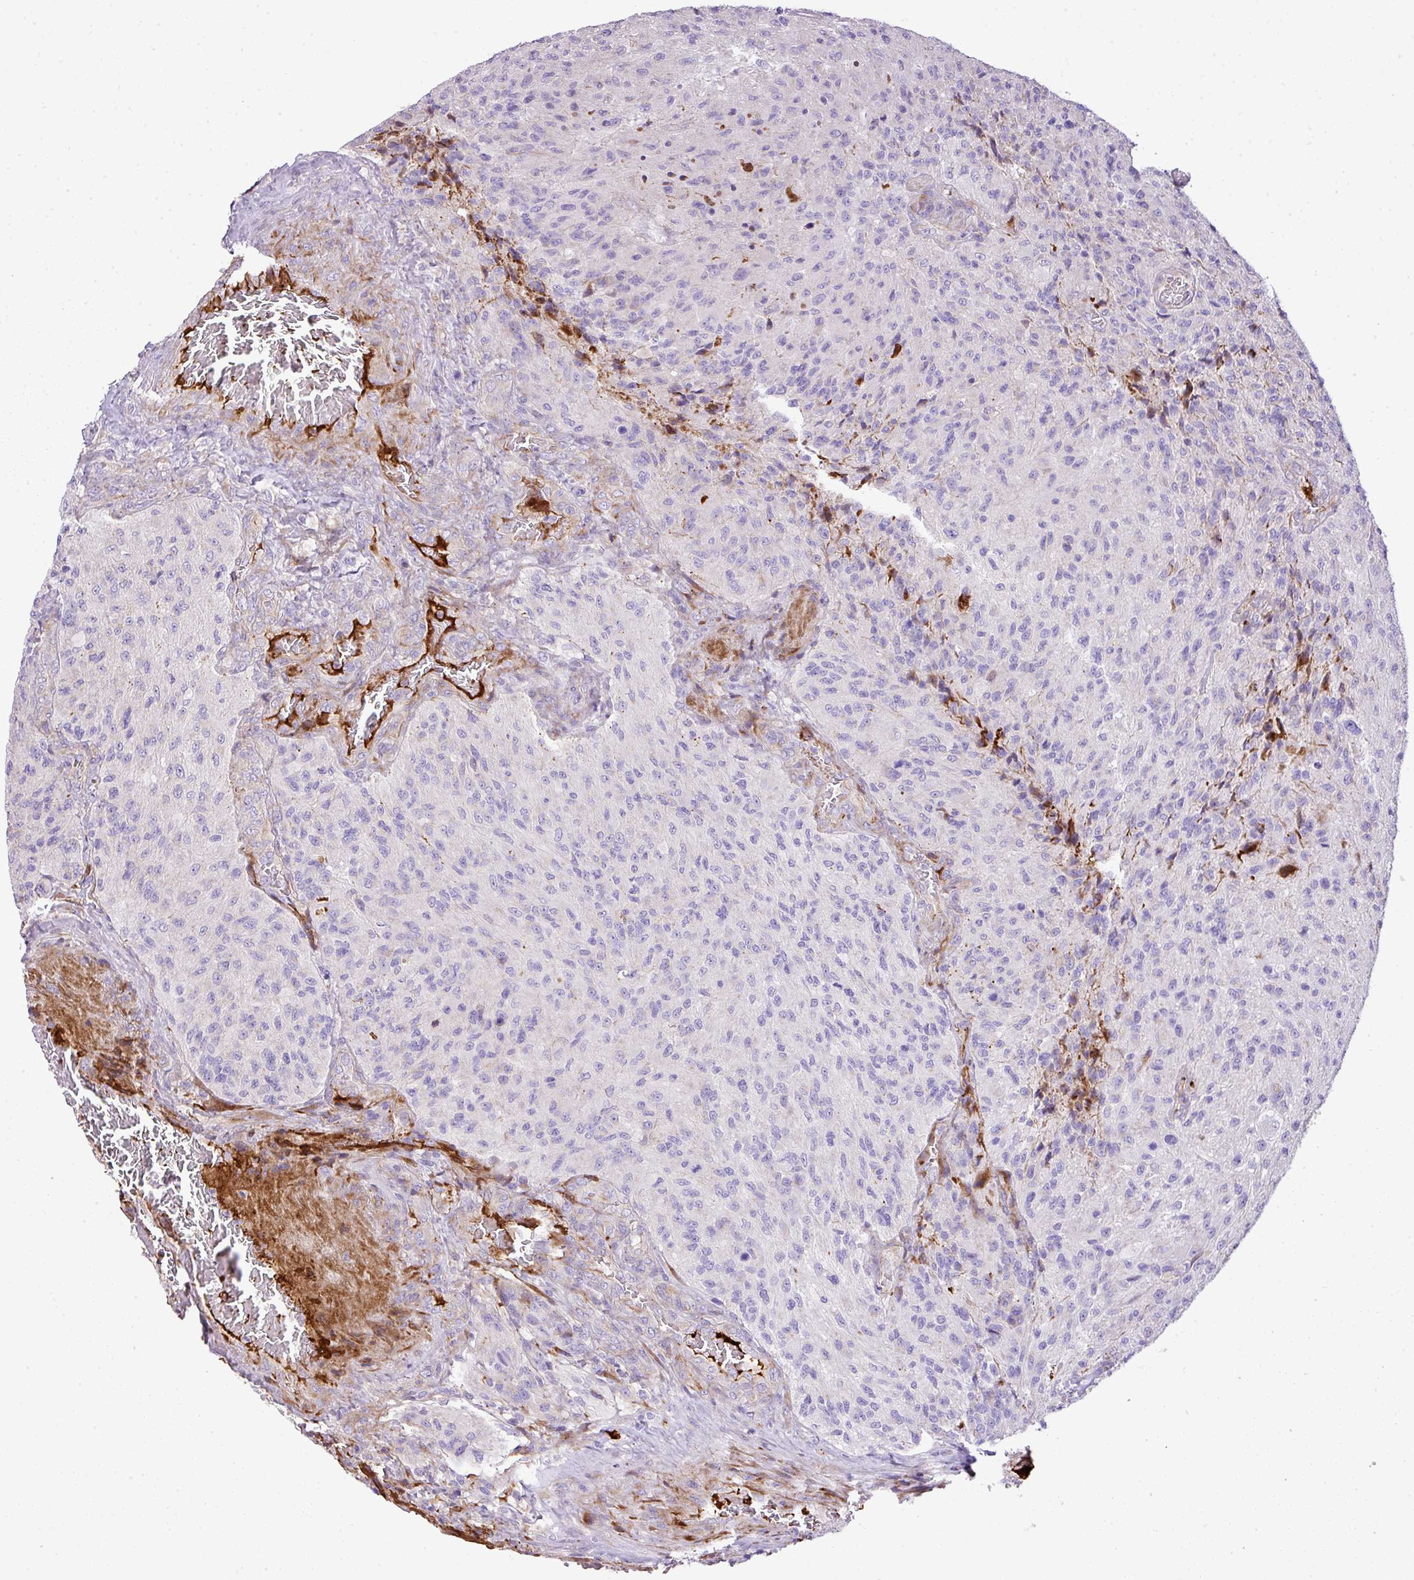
{"staining": {"intensity": "negative", "quantity": "none", "location": "none"}, "tissue": "glioma", "cell_type": "Tumor cells", "image_type": "cancer", "snomed": [{"axis": "morphology", "description": "Normal tissue, NOS"}, {"axis": "morphology", "description": "Glioma, malignant, High grade"}, {"axis": "topography", "description": "Cerebral cortex"}], "caption": "Human glioma stained for a protein using immunohistochemistry displays no staining in tumor cells.", "gene": "CTXN2", "patient": {"sex": "male", "age": 56}}